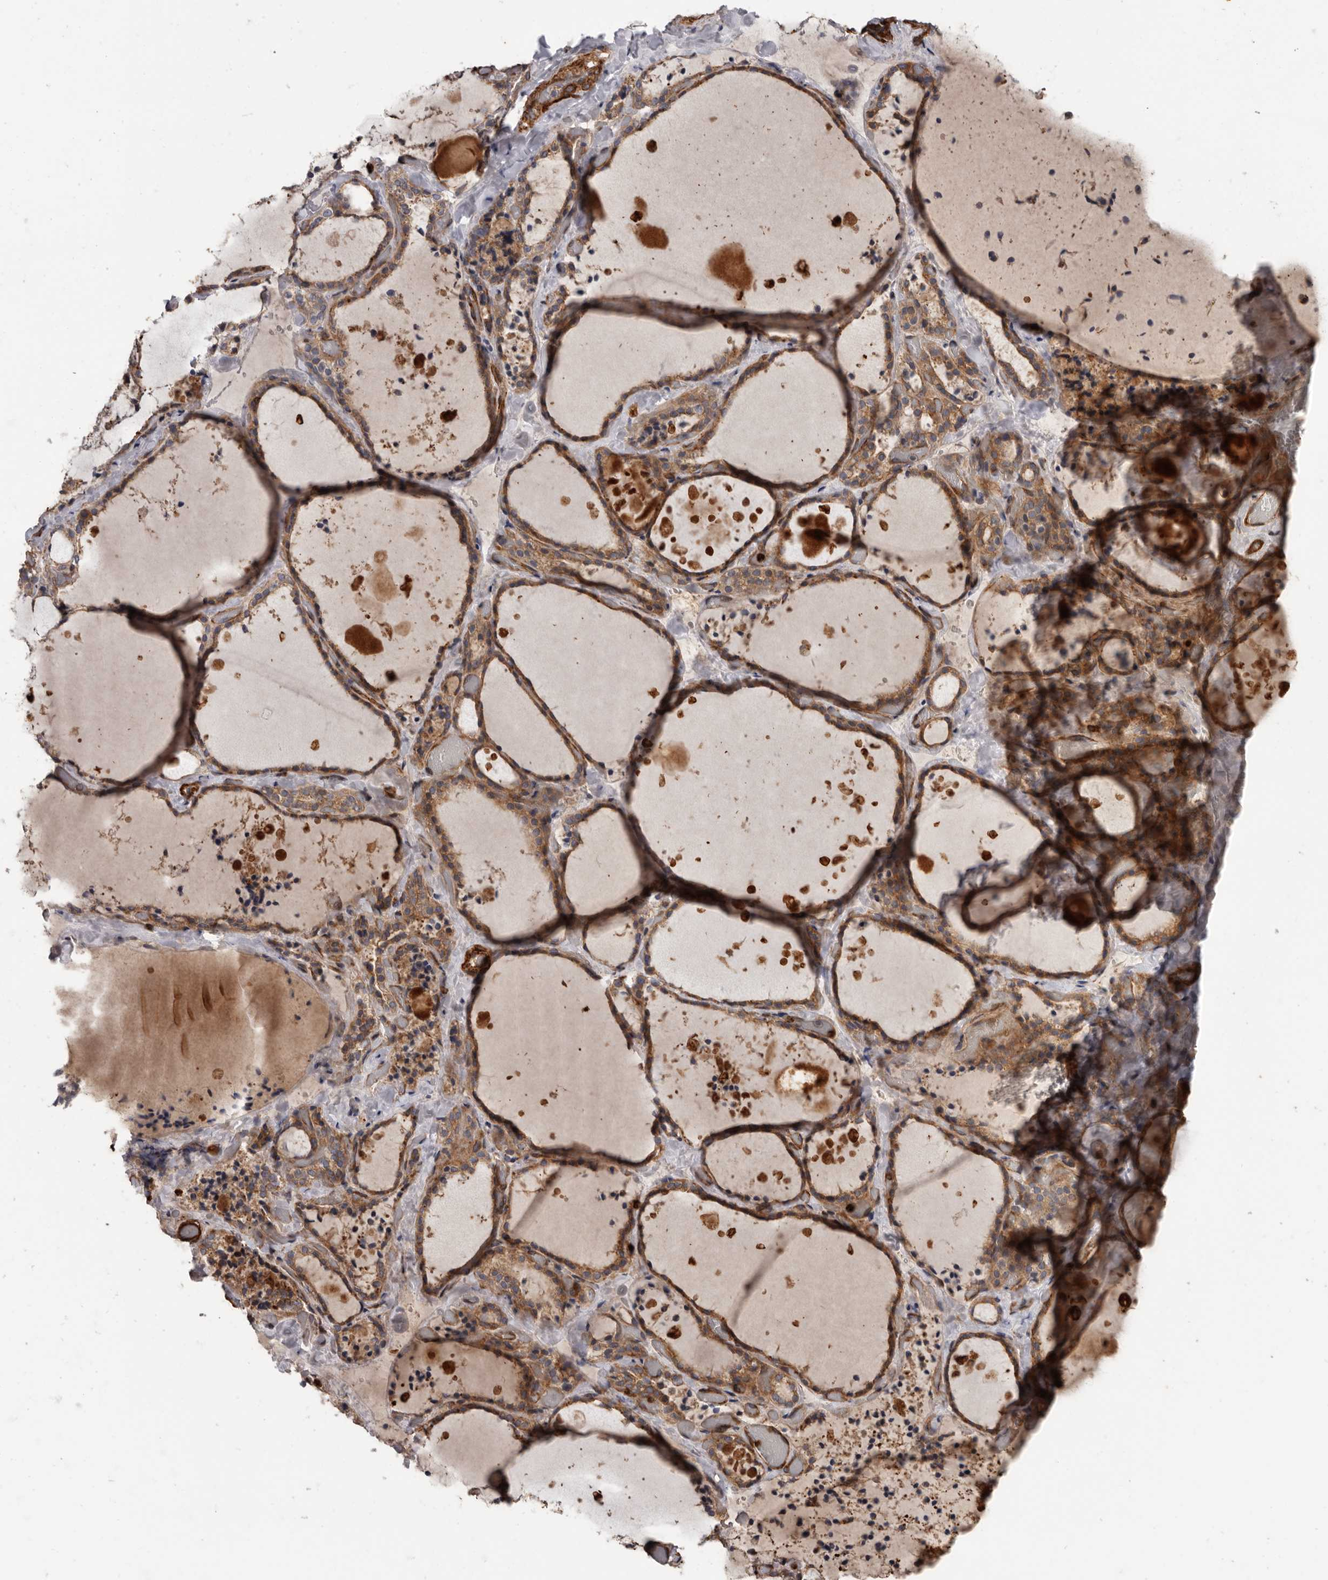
{"staining": {"intensity": "moderate", "quantity": ">75%", "location": "cytoplasmic/membranous"}, "tissue": "thyroid gland", "cell_type": "Glandular cells", "image_type": "normal", "snomed": [{"axis": "morphology", "description": "Normal tissue, NOS"}, {"axis": "topography", "description": "Thyroid gland"}], "caption": "Brown immunohistochemical staining in normal human thyroid gland displays moderate cytoplasmic/membranous positivity in approximately >75% of glandular cells.", "gene": "ARHGEF5", "patient": {"sex": "female", "age": 44}}